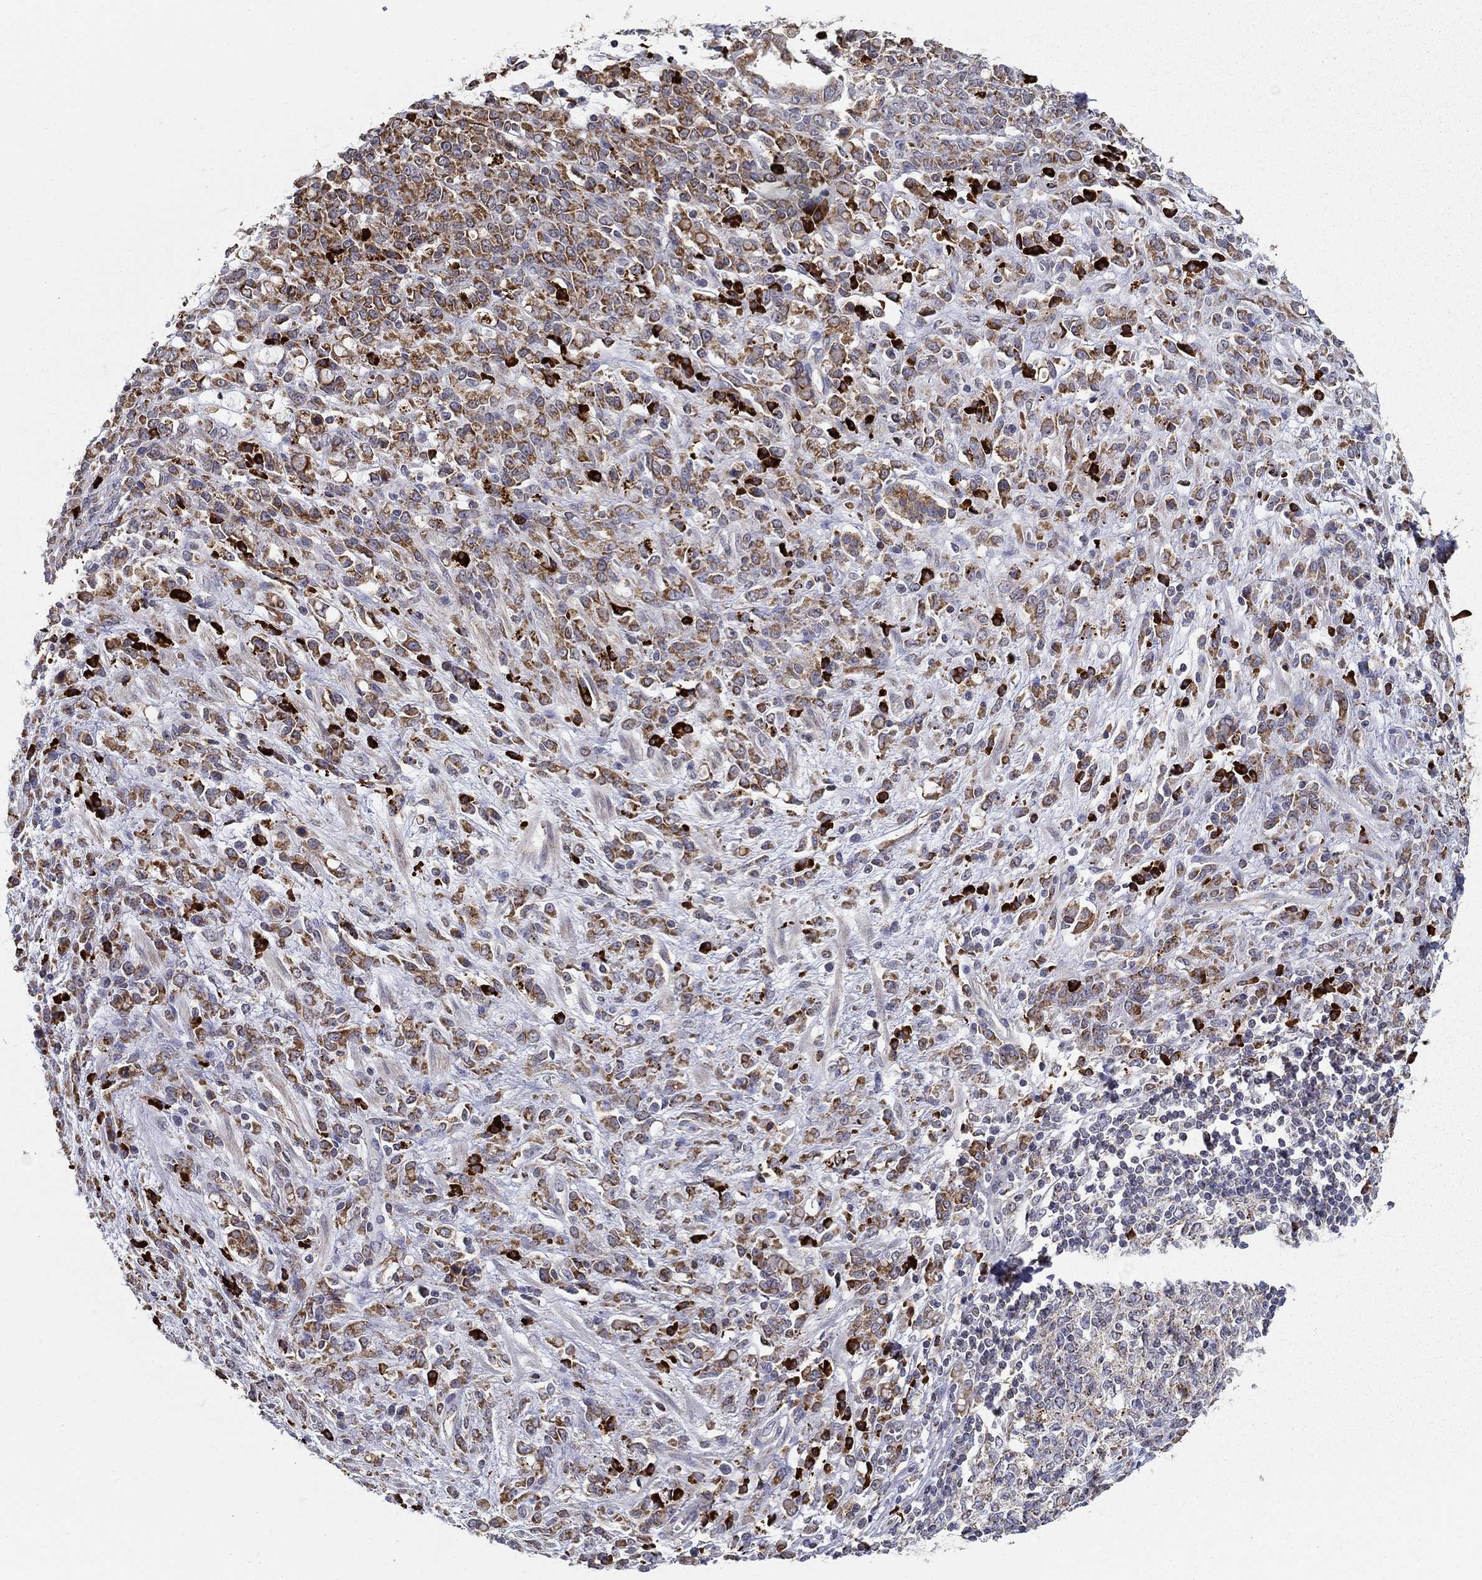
{"staining": {"intensity": "strong", "quantity": ">75%", "location": "cytoplasmic/membranous"}, "tissue": "stomach cancer", "cell_type": "Tumor cells", "image_type": "cancer", "snomed": [{"axis": "morphology", "description": "Adenocarcinoma, NOS"}, {"axis": "topography", "description": "Stomach"}], "caption": "Stomach cancer (adenocarcinoma) stained with immunohistochemistry displays strong cytoplasmic/membranous staining in about >75% of tumor cells. The staining is performed using DAB brown chromogen to label protein expression. The nuclei are counter-stained blue using hematoxylin.", "gene": "PRDX4", "patient": {"sex": "female", "age": 57}}